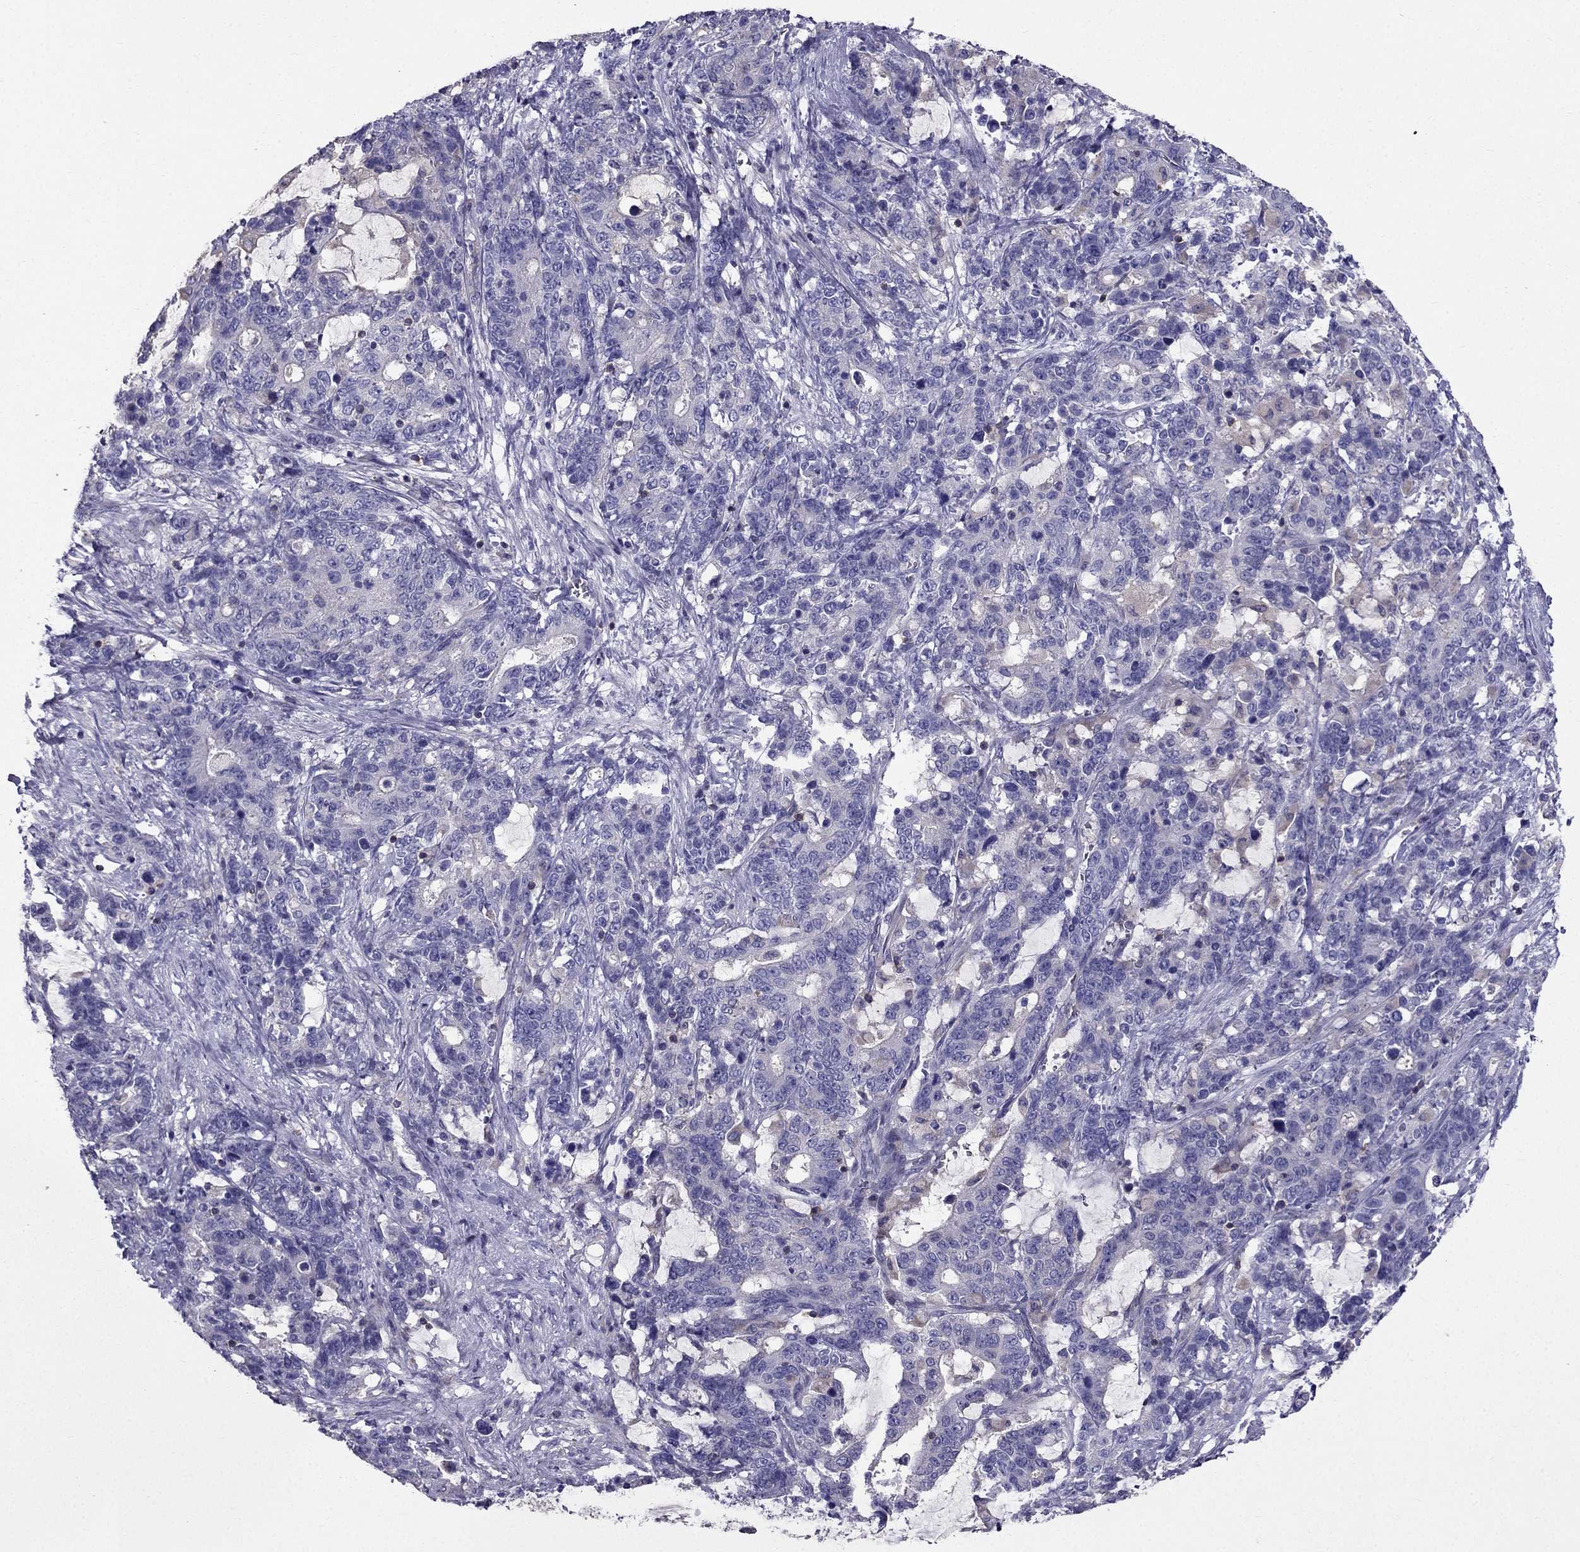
{"staining": {"intensity": "negative", "quantity": "none", "location": "none"}, "tissue": "stomach cancer", "cell_type": "Tumor cells", "image_type": "cancer", "snomed": [{"axis": "morphology", "description": "Normal tissue, NOS"}, {"axis": "morphology", "description": "Adenocarcinoma, NOS"}, {"axis": "topography", "description": "Stomach"}], "caption": "Image shows no significant protein staining in tumor cells of adenocarcinoma (stomach).", "gene": "AAK1", "patient": {"sex": "female", "age": 64}}